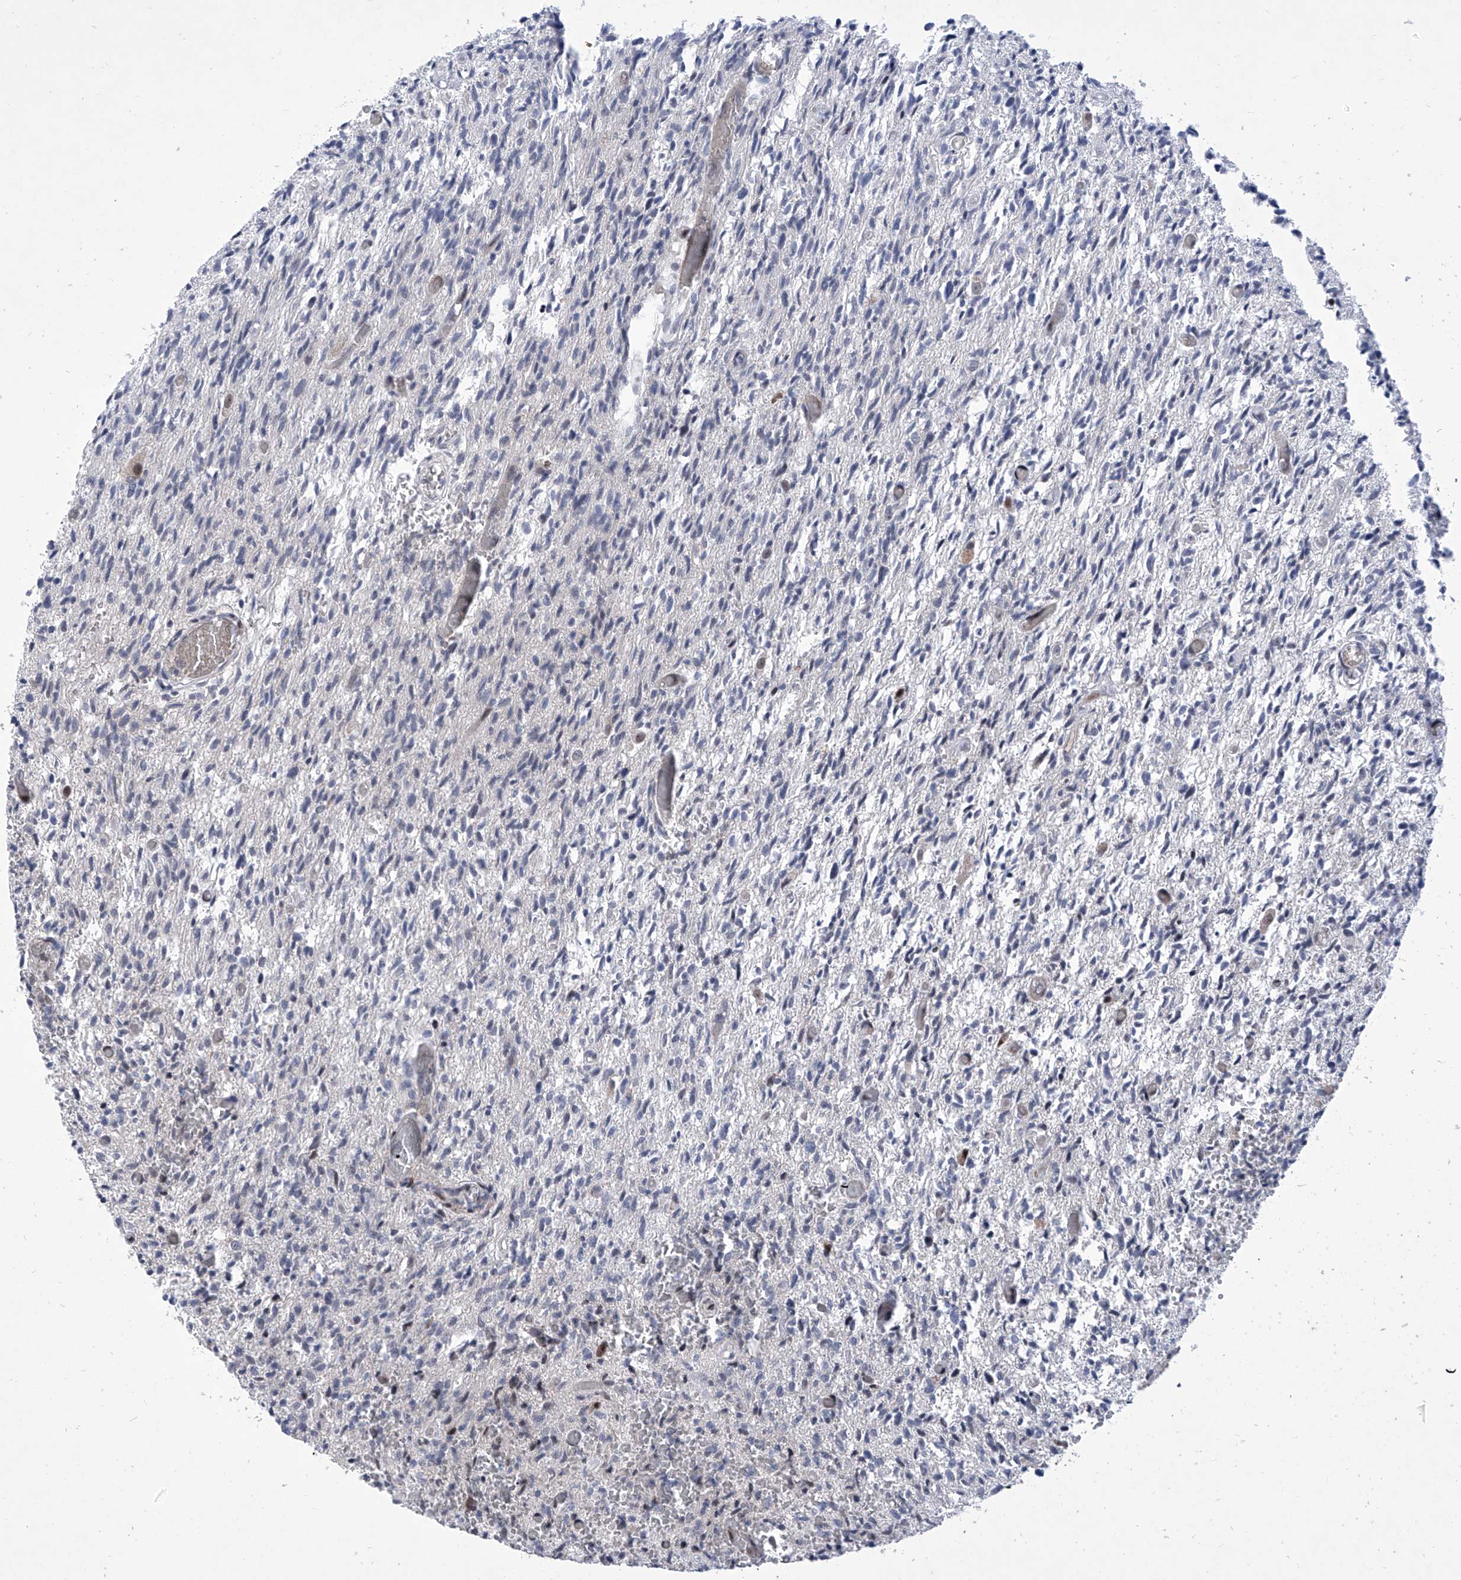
{"staining": {"intensity": "negative", "quantity": "none", "location": "none"}, "tissue": "glioma", "cell_type": "Tumor cells", "image_type": "cancer", "snomed": [{"axis": "morphology", "description": "Glioma, malignant, High grade"}, {"axis": "topography", "description": "Brain"}], "caption": "High-grade glioma (malignant) was stained to show a protein in brown. There is no significant staining in tumor cells. The staining is performed using DAB (3,3'-diaminobenzidine) brown chromogen with nuclei counter-stained in using hematoxylin.", "gene": "NUFIP1", "patient": {"sex": "female", "age": 57}}